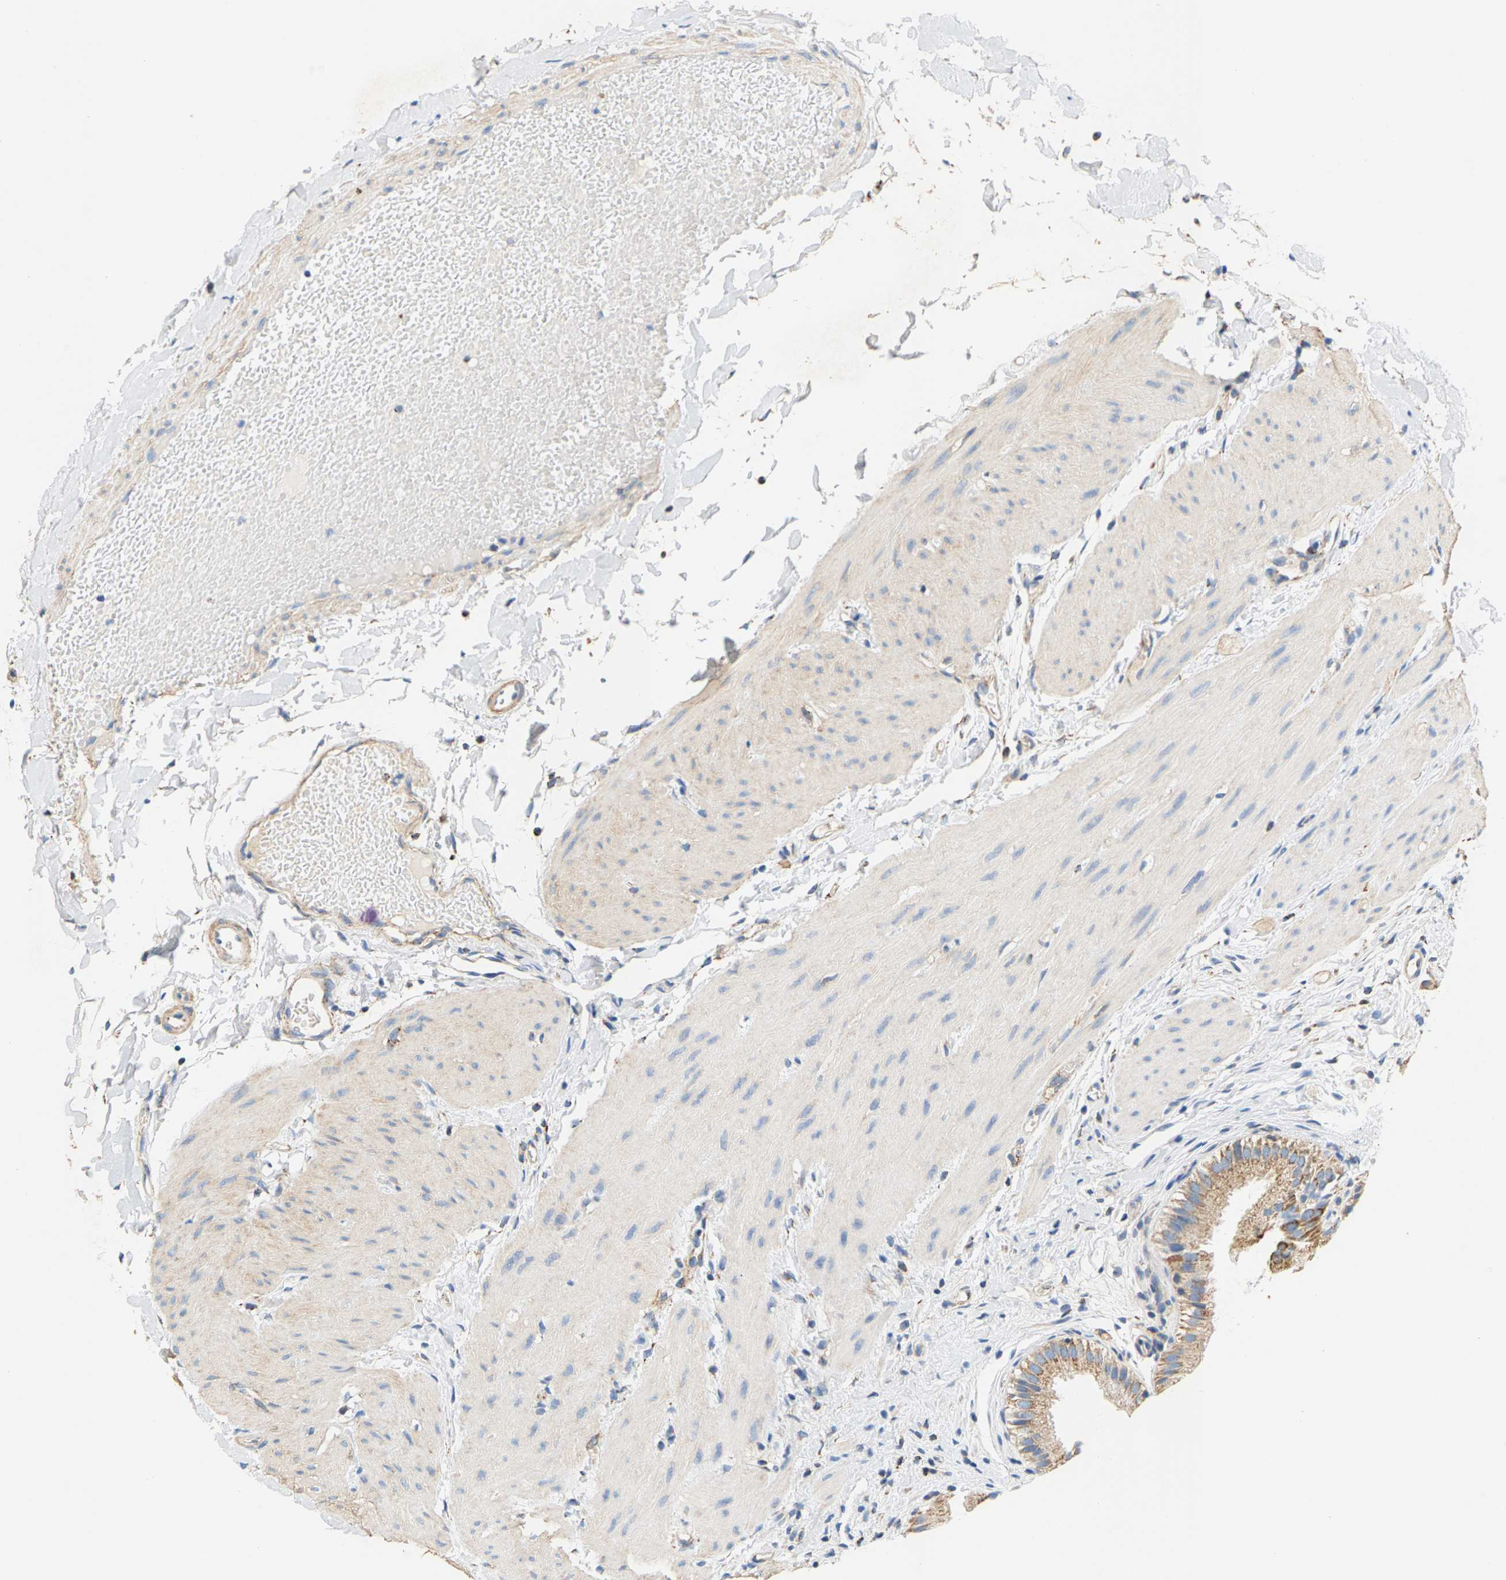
{"staining": {"intensity": "moderate", "quantity": ">75%", "location": "cytoplasmic/membranous"}, "tissue": "gallbladder", "cell_type": "Glandular cells", "image_type": "normal", "snomed": [{"axis": "morphology", "description": "Normal tissue, NOS"}, {"axis": "topography", "description": "Gallbladder"}], "caption": "A histopathology image showing moderate cytoplasmic/membranous expression in approximately >75% of glandular cells in normal gallbladder, as visualized by brown immunohistochemical staining.", "gene": "SHMT2", "patient": {"sex": "female", "age": 26}}